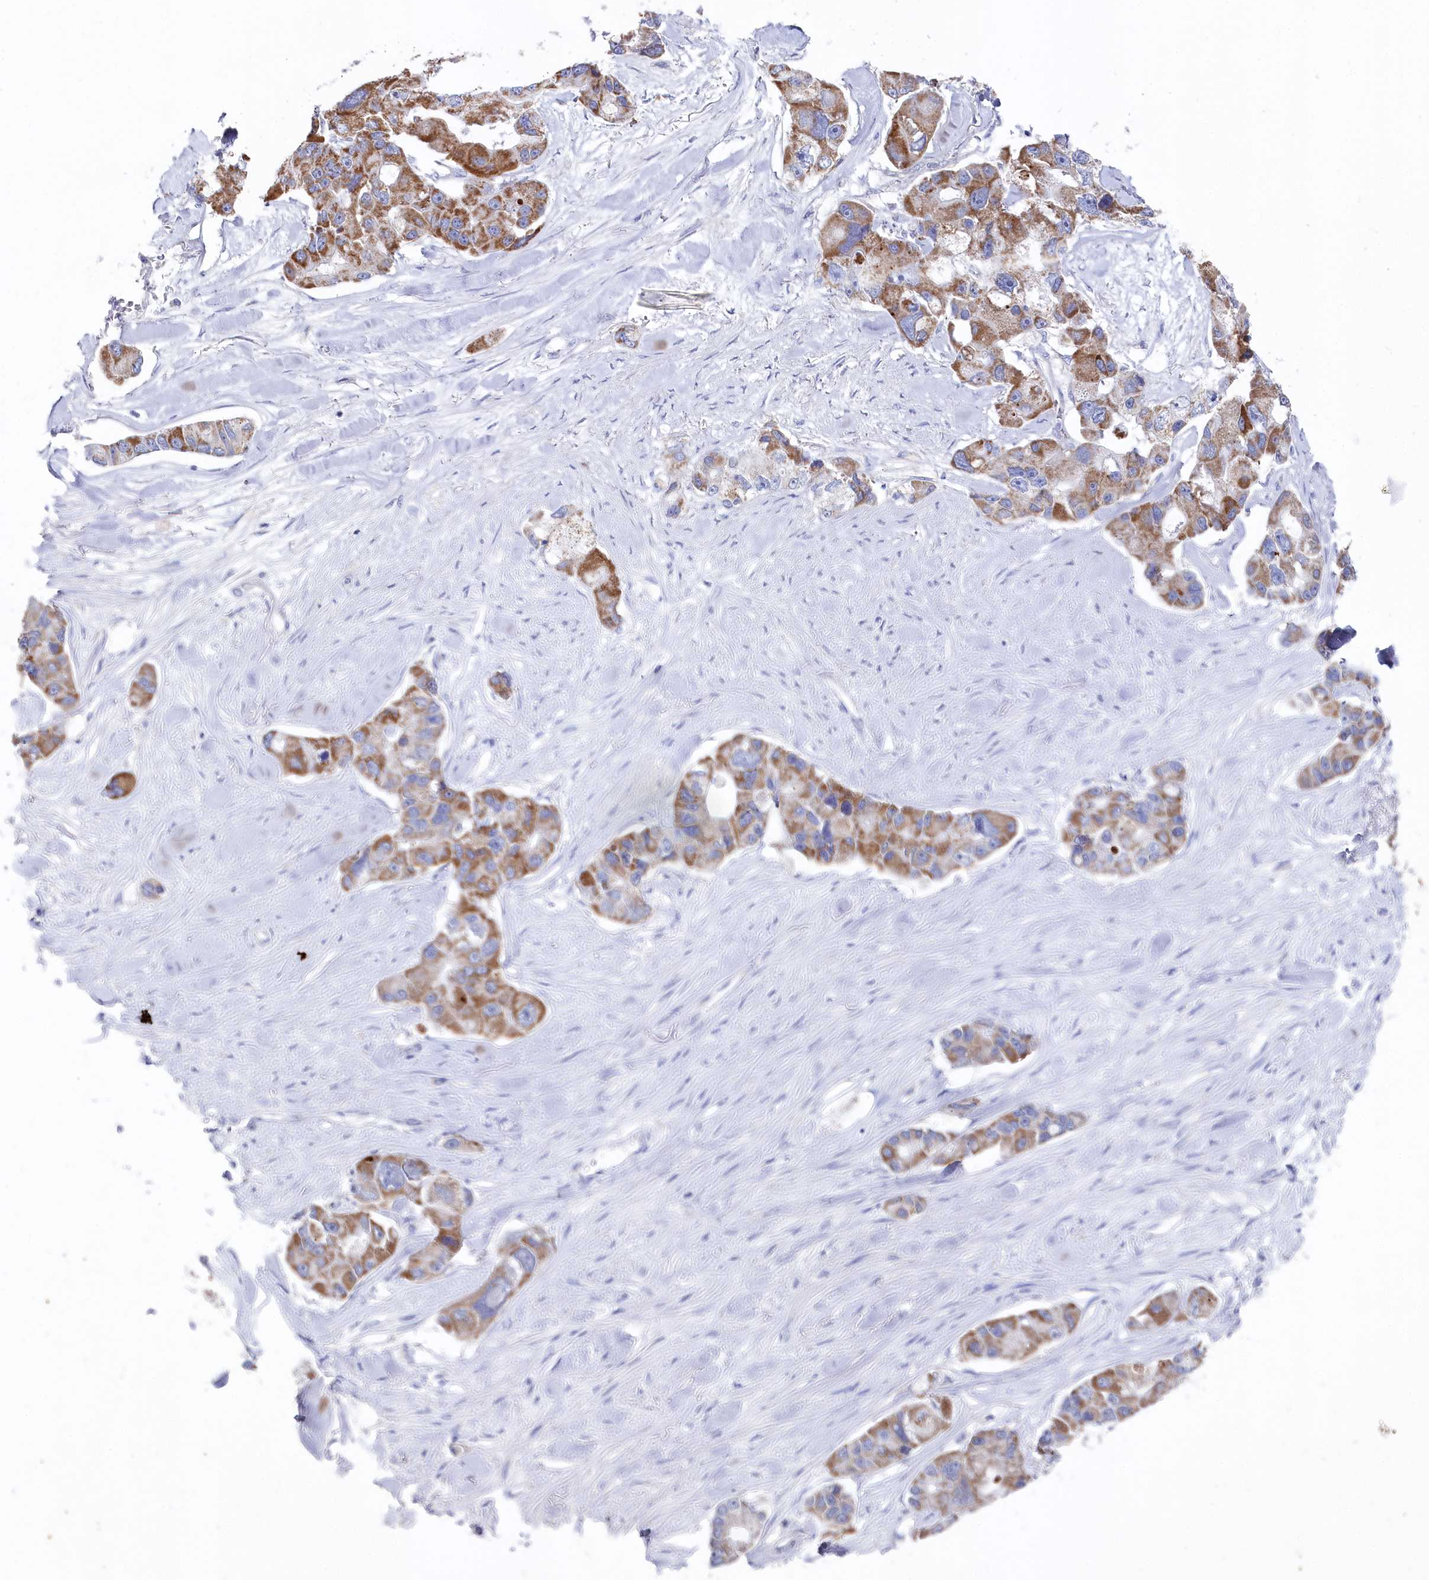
{"staining": {"intensity": "moderate", "quantity": "<25%", "location": "cytoplasmic/membranous"}, "tissue": "lung cancer", "cell_type": "Tumor cells", "image_type": "cancer", "snomed": [{"axis": "morphology", "description": "Adenocarcinoma, NOS"}, {"axis": "topography", "description": "Lung"}], "caption": "Human lung cancer stained with a brown dye demonstrates moderate cytoplasmic/membranous positive expression in about <25% of tumor cells.", "gene": "GLS2", "patient": {"sex": "female", "age": 54}}